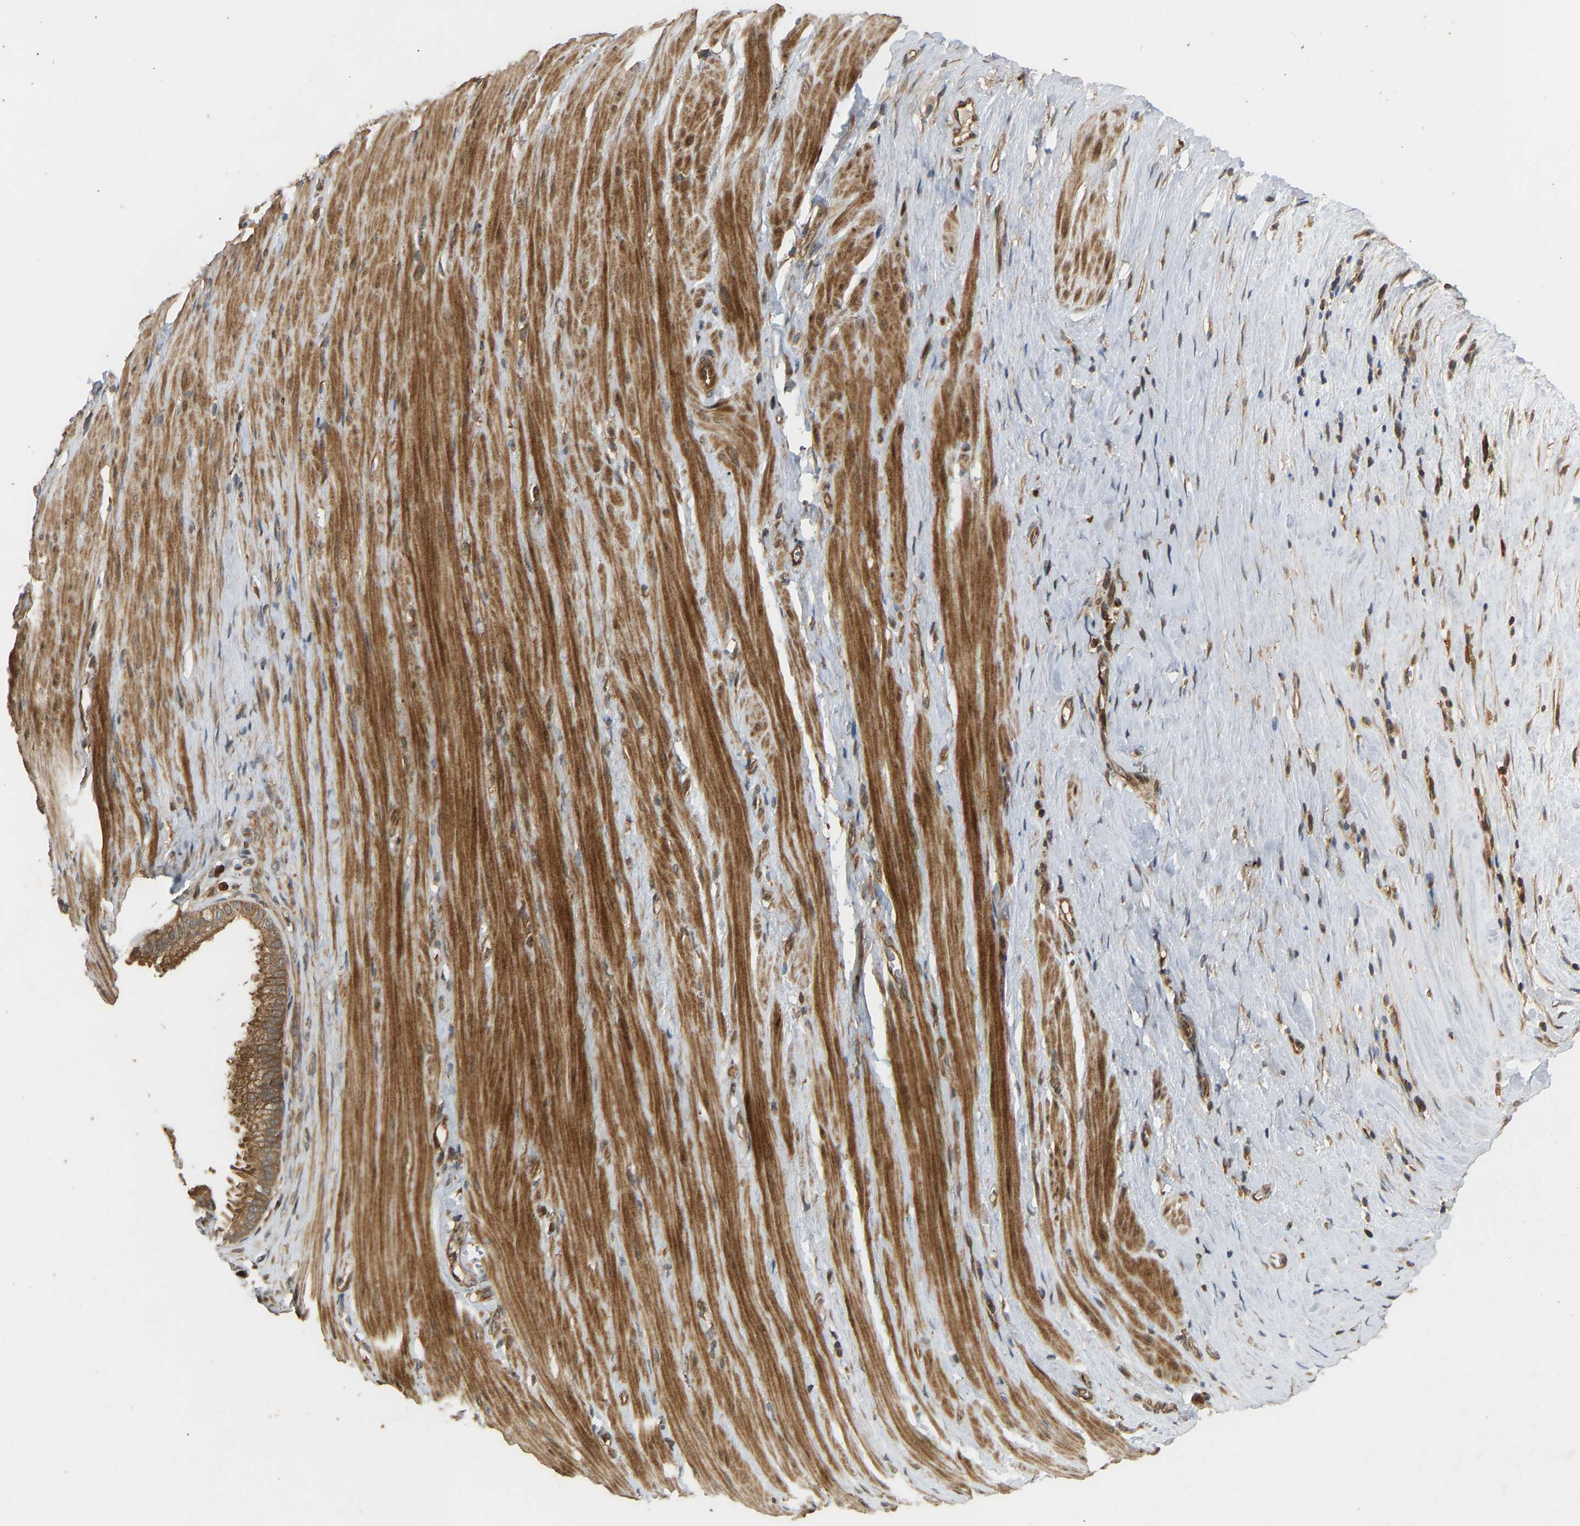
{"staining": {"intensity": "moderate", "quantity": ">75%", "location": "cytoplasmic/membranous"}, "tissue": "pancreatic cancer", "cell_type": "Tumor cells", "image_type": "cancer", "snomed": [{"axis": "morphology", "description": "Adenocarcinoma, NOS"}, {"axis": "topography", "description": "Pancreas"}], "caption": "Brown immunohistochemical staining in human adenocarcinoma (pancreatic) exhibits moderate cytoplasmic/membranous staining in approximately >75% of tumor cells.", "gene": "GOPC", "patient": {"sex": "male", "age": 69}}